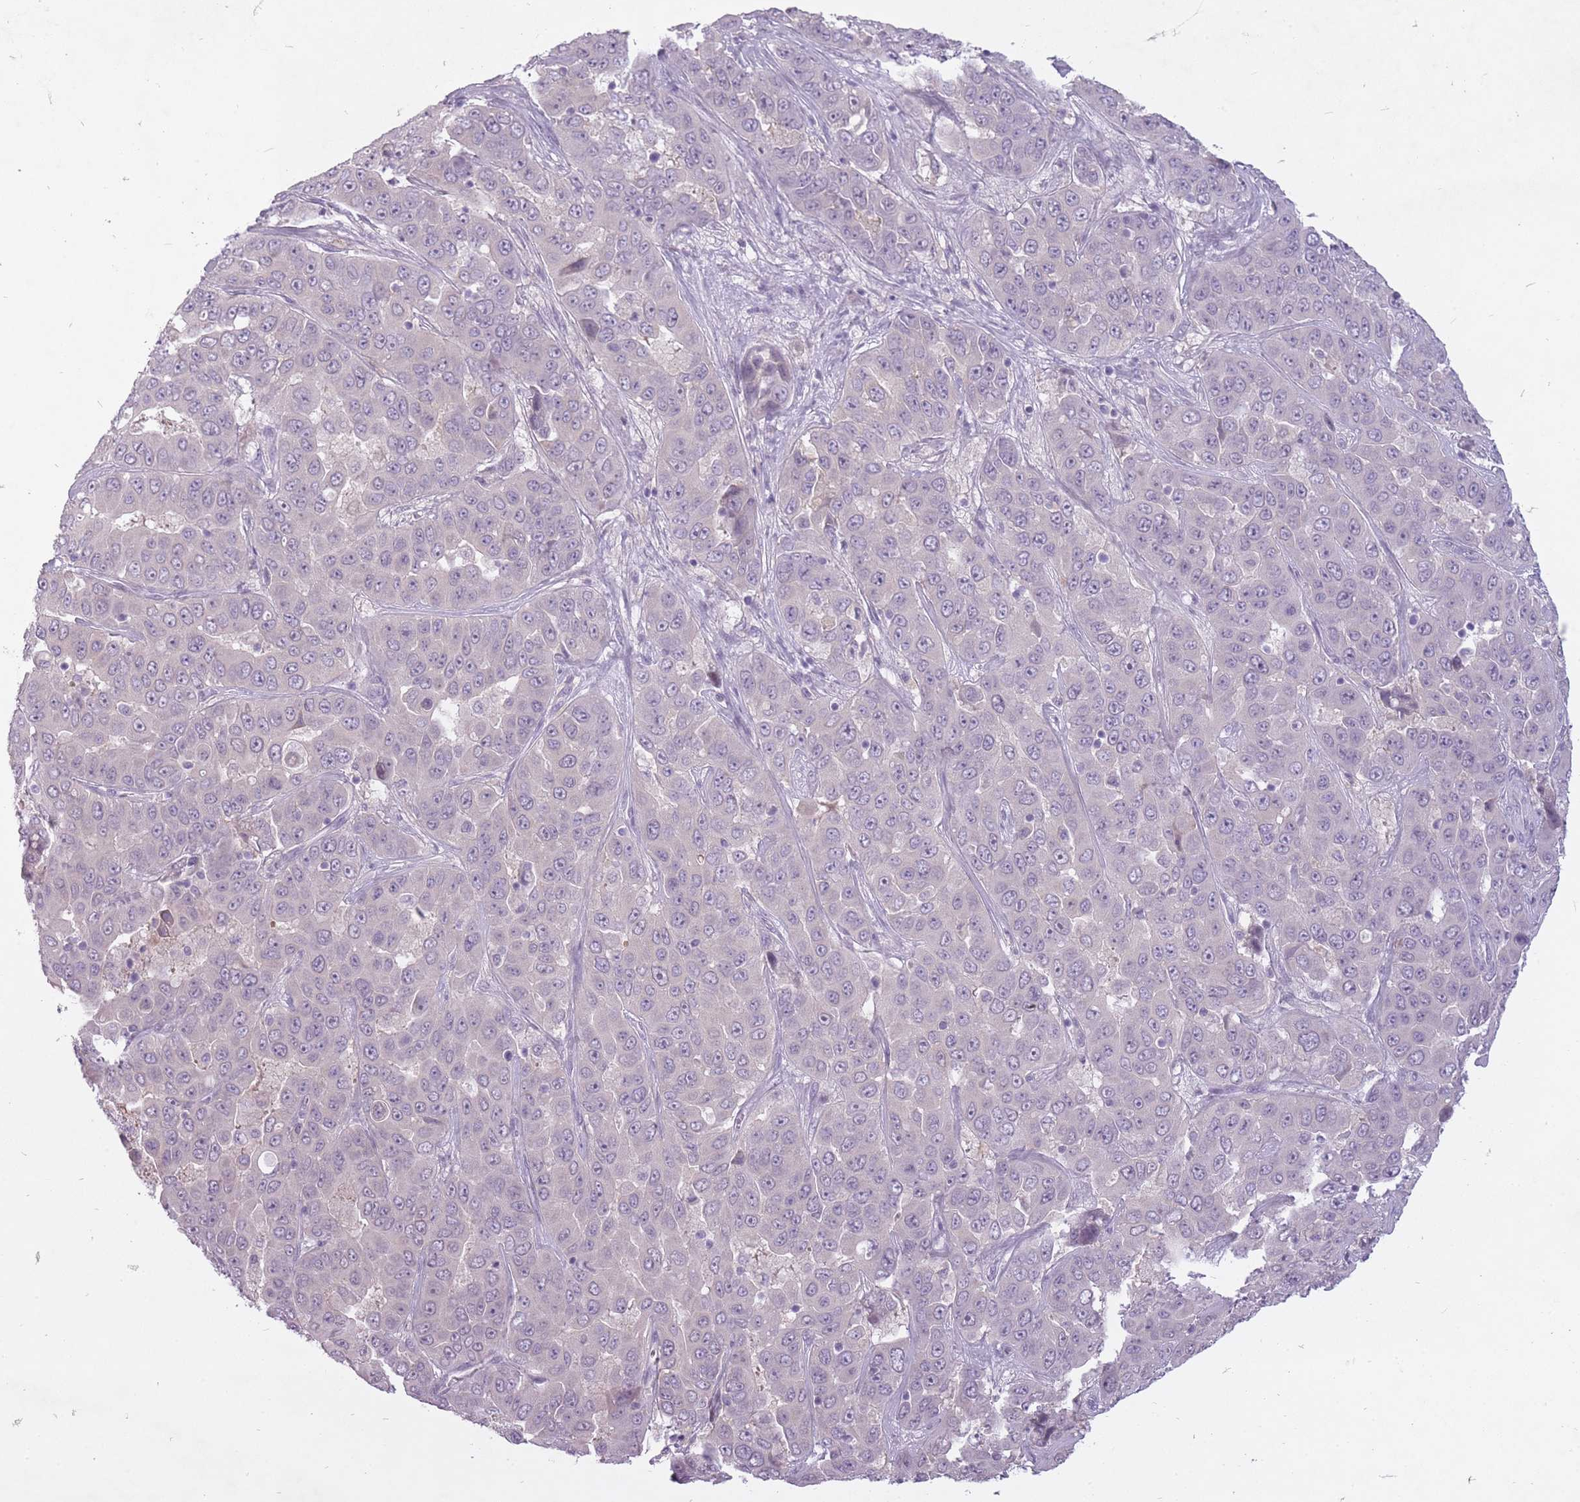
{"staining": {"intensity": "negative", "quantity": "none", "location": "none"}, "tissue": "liver cancer", "cell_type": "Tumor cells", "image_type": "cancer", "snomed": [{"axis": "morphology", "description": "Cholangiocarcinoma"}, {"axis": "topography", "description": "Liver"}], "caption": "An immunohistochemistry micrograph of cholangiocarcinoma (liver) is shown. There is no staining in tumor cells of cholangiocarcinoma (liver).", "gene": "FAM43B", "patient": {"sex": "female", "age": 52}}